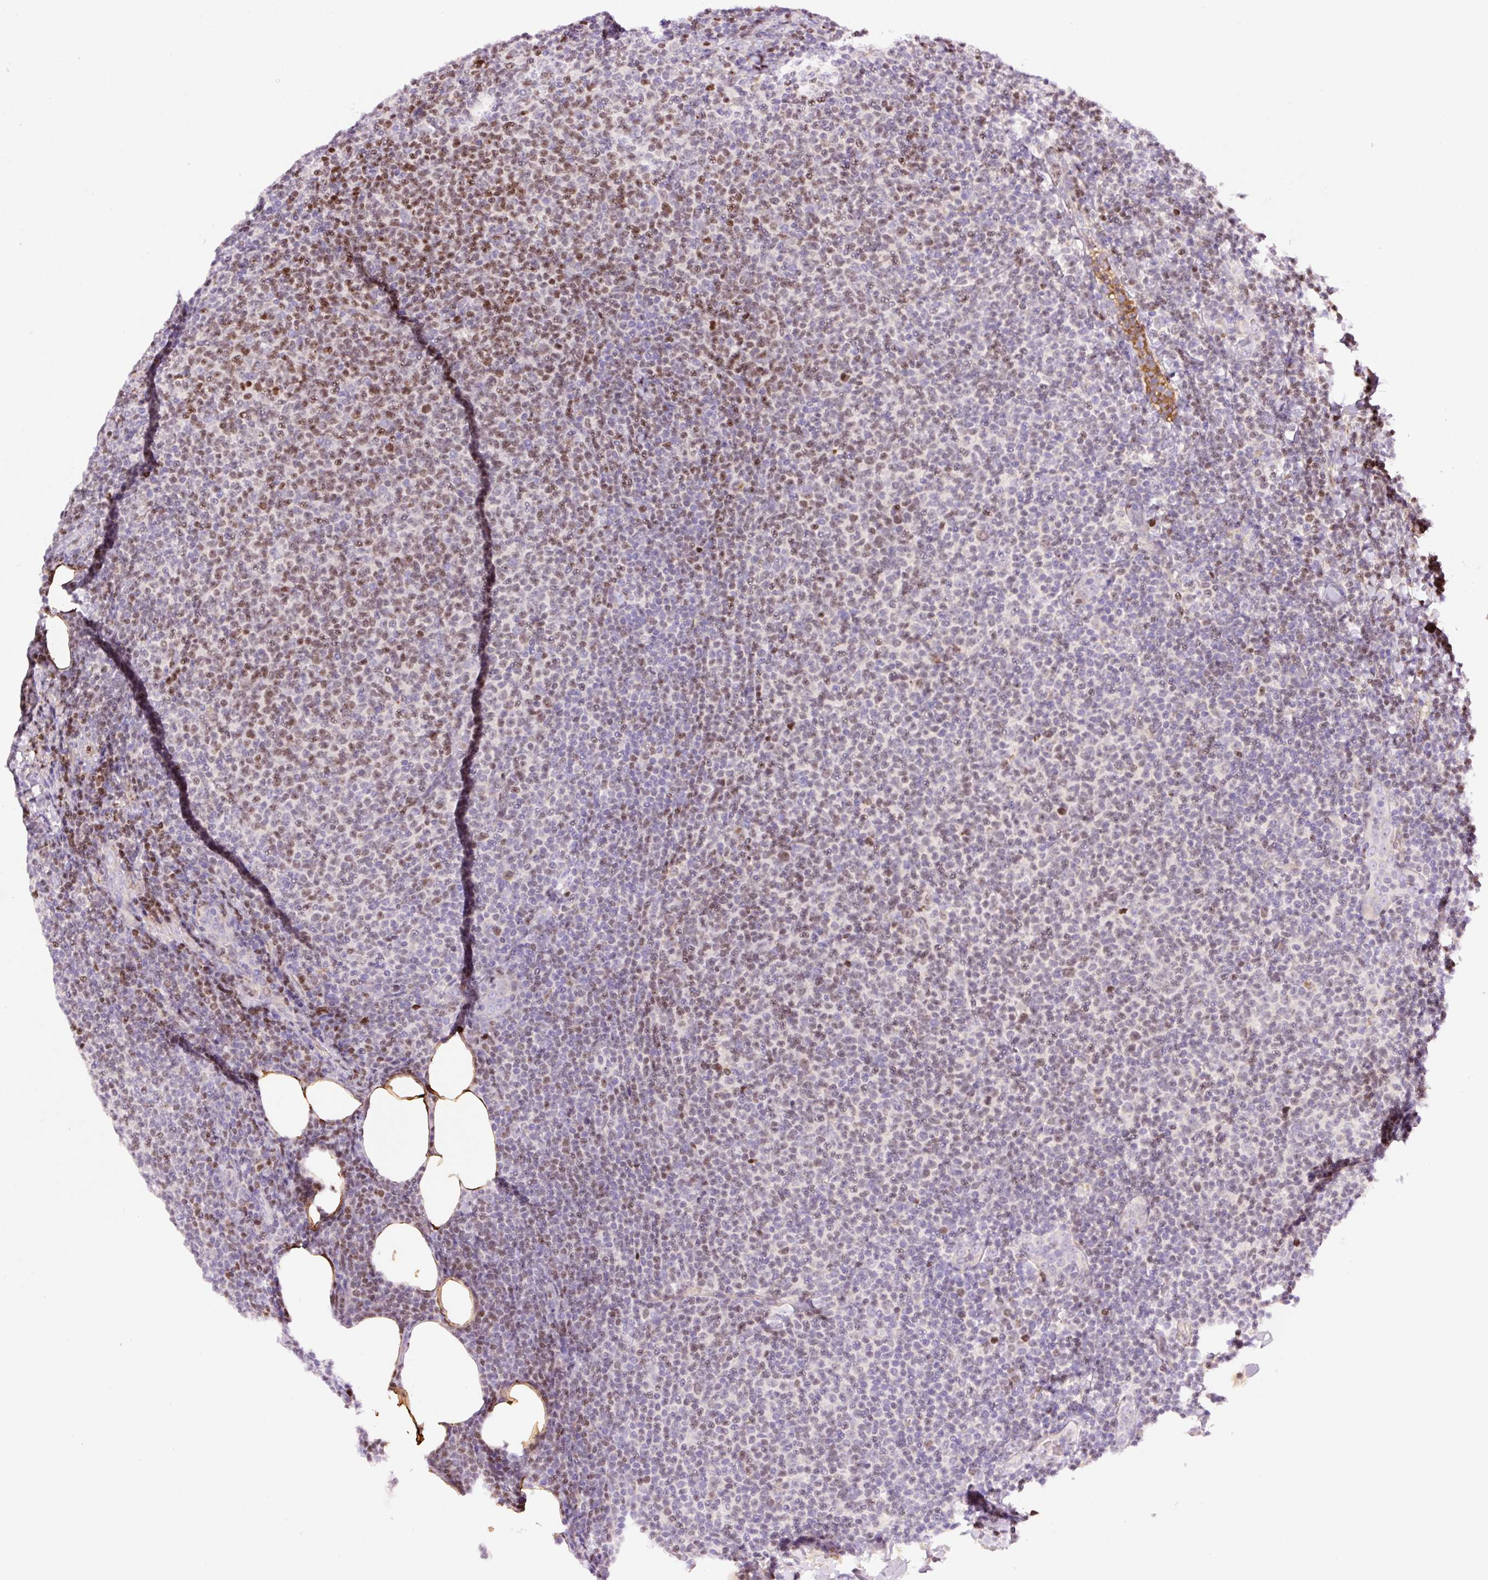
{"staining": {"intensity": "moderate", "quantity": "25%-75%", "location": "nuclear"}, "tissue": "lymphoma", "cell_type": "Tumor cells", "image_type": "cancer", "snomed": [{"axis": "morphology", "description": "Malignant lymphoma, non-Hodgkin's type, Low grade"}, {"axis": "topography", "description": "Lymph node"}], "caption": "This histopathology image shows immunohistochemistry staining of human lymphoma, with medium moderate nuclear expression in about 25%-75% of tumor cells.", "gene": "TMEM8B", "patient": {"sex": "male", "age": 66}}